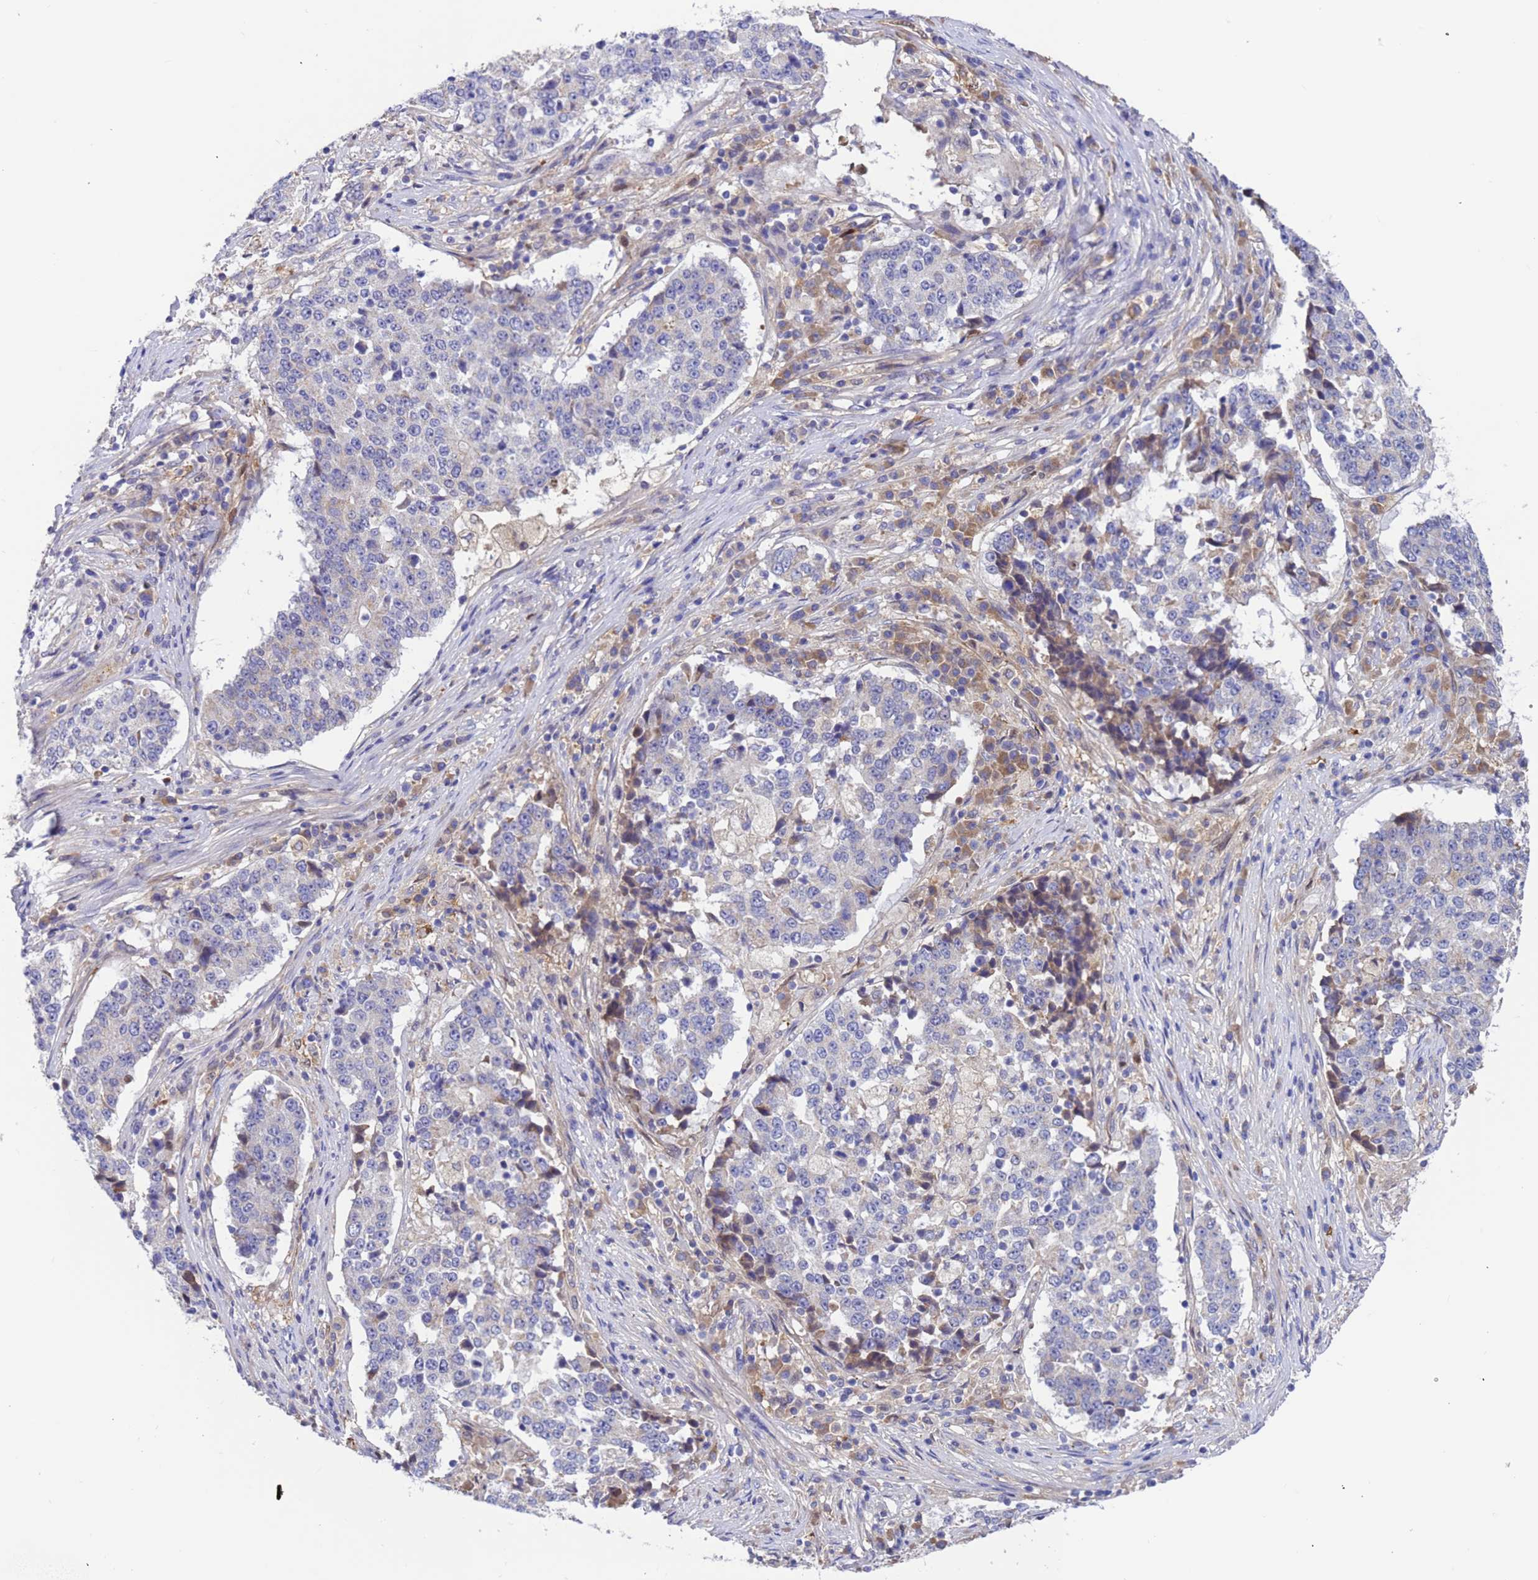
{"staining": {"intensity": "negative", "quantity": "none", "location": "none"}, "tissue": "stomach cancer", "cell_type": "Tumor cells", "image_type": "cancer", "snomed": [{"axis": "morphology", "description": "Adenocarcinoma, NOS"}, {"axis": "topography", "description": "Stomach"}], "caption": "This image is of stomach cancer stained with immunohistochemistry to label a protein in brown with the nuclei are counter-stained blue. There is no expression in tumor cells.", "gene": "FOXRED1", "patient": {"sex": "male", "age": 59}}